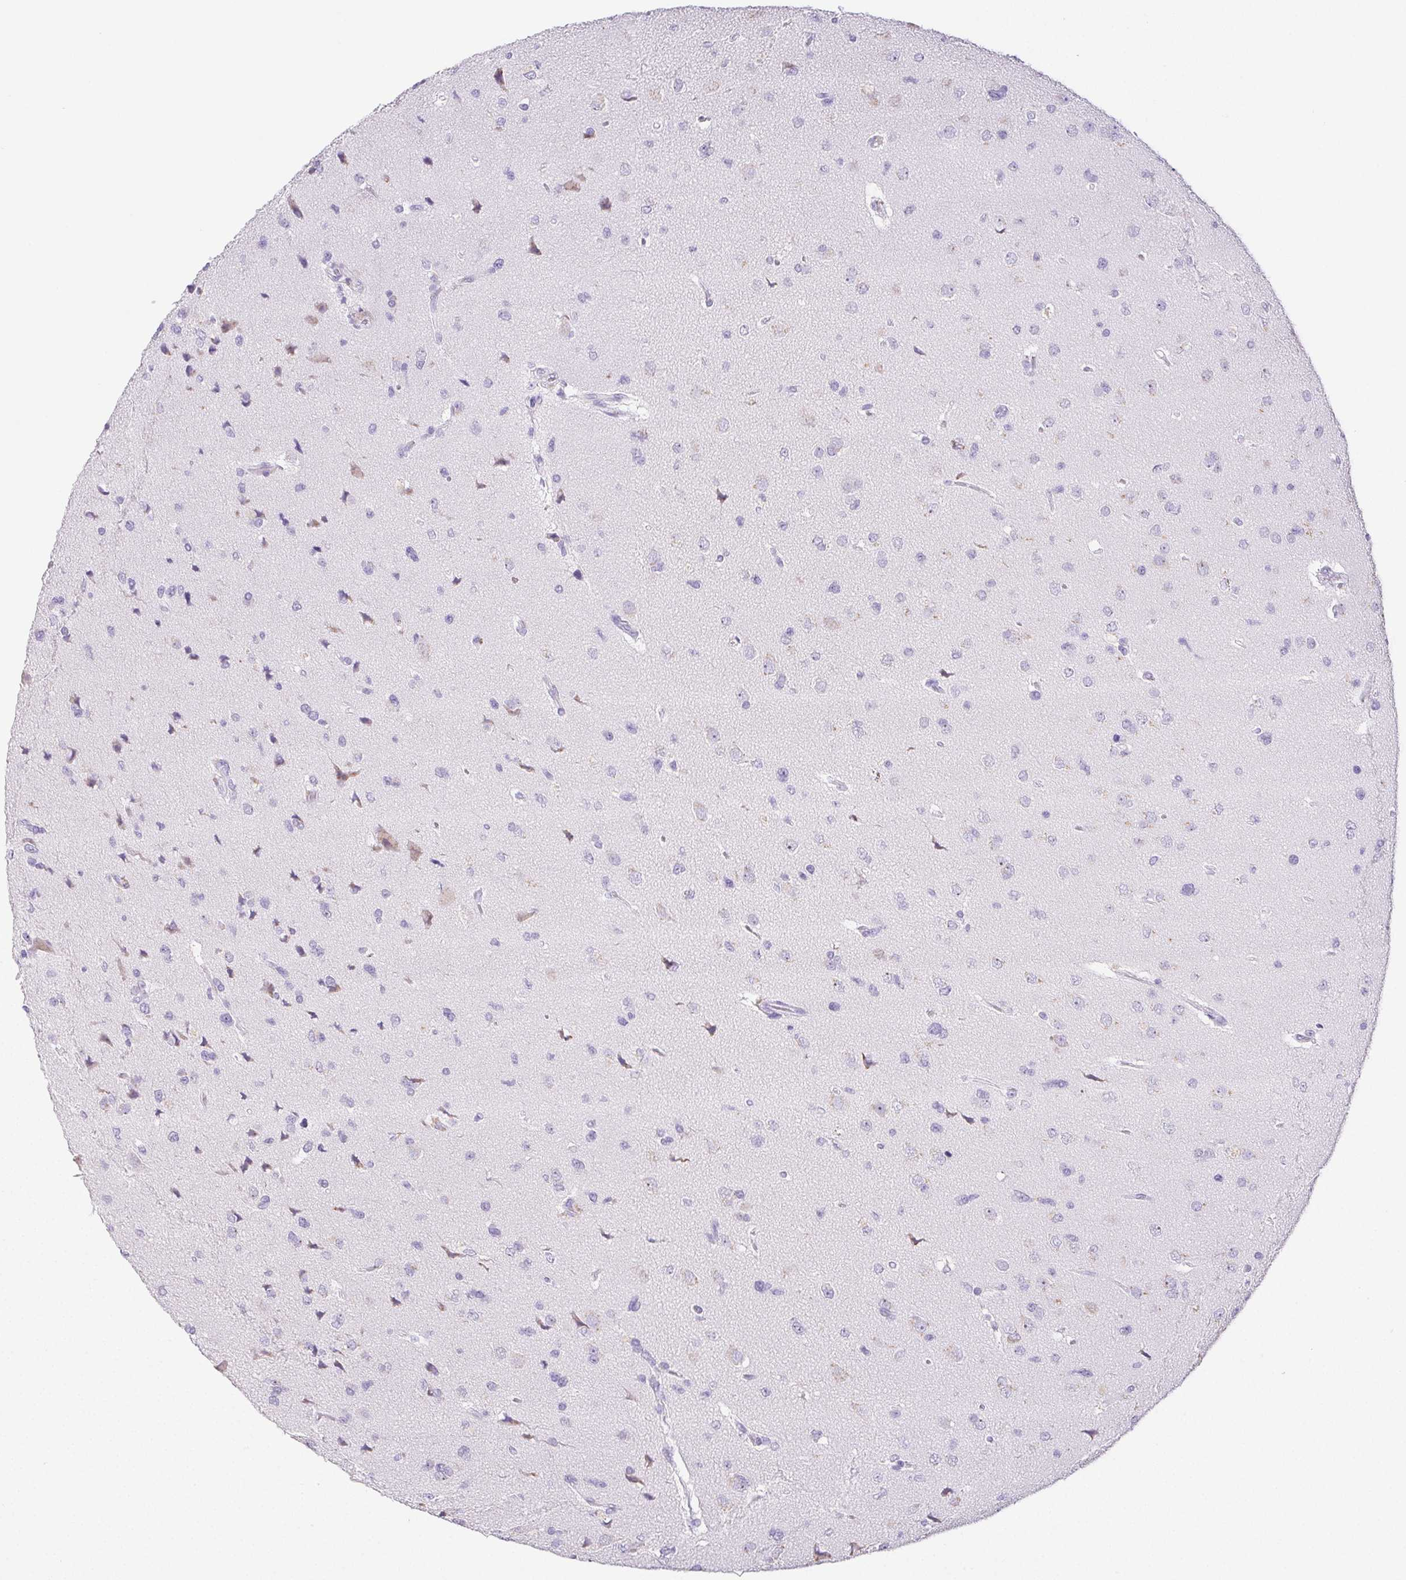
{"staining": {"intensity": "negative", "quantity": "none", "location": "none"}, "tissue": "glioma", "cell_type": "Tumor cells", "image_type": "cancer", "snomed": [{"axis": "morphology", "description": "Glioma, malignant, Low grade"}, {"axis": "topography", "description": "Brain"}], "caption": "Protein analysis of glioma reveals no significant positivity in tumor cells. (Brightfield microscopy of DAB (3,3'-diaminobenzidine) IHC at high magnification).", "gene": "ST8SIA3", "patient": {"sex": "female", "age": 55}}